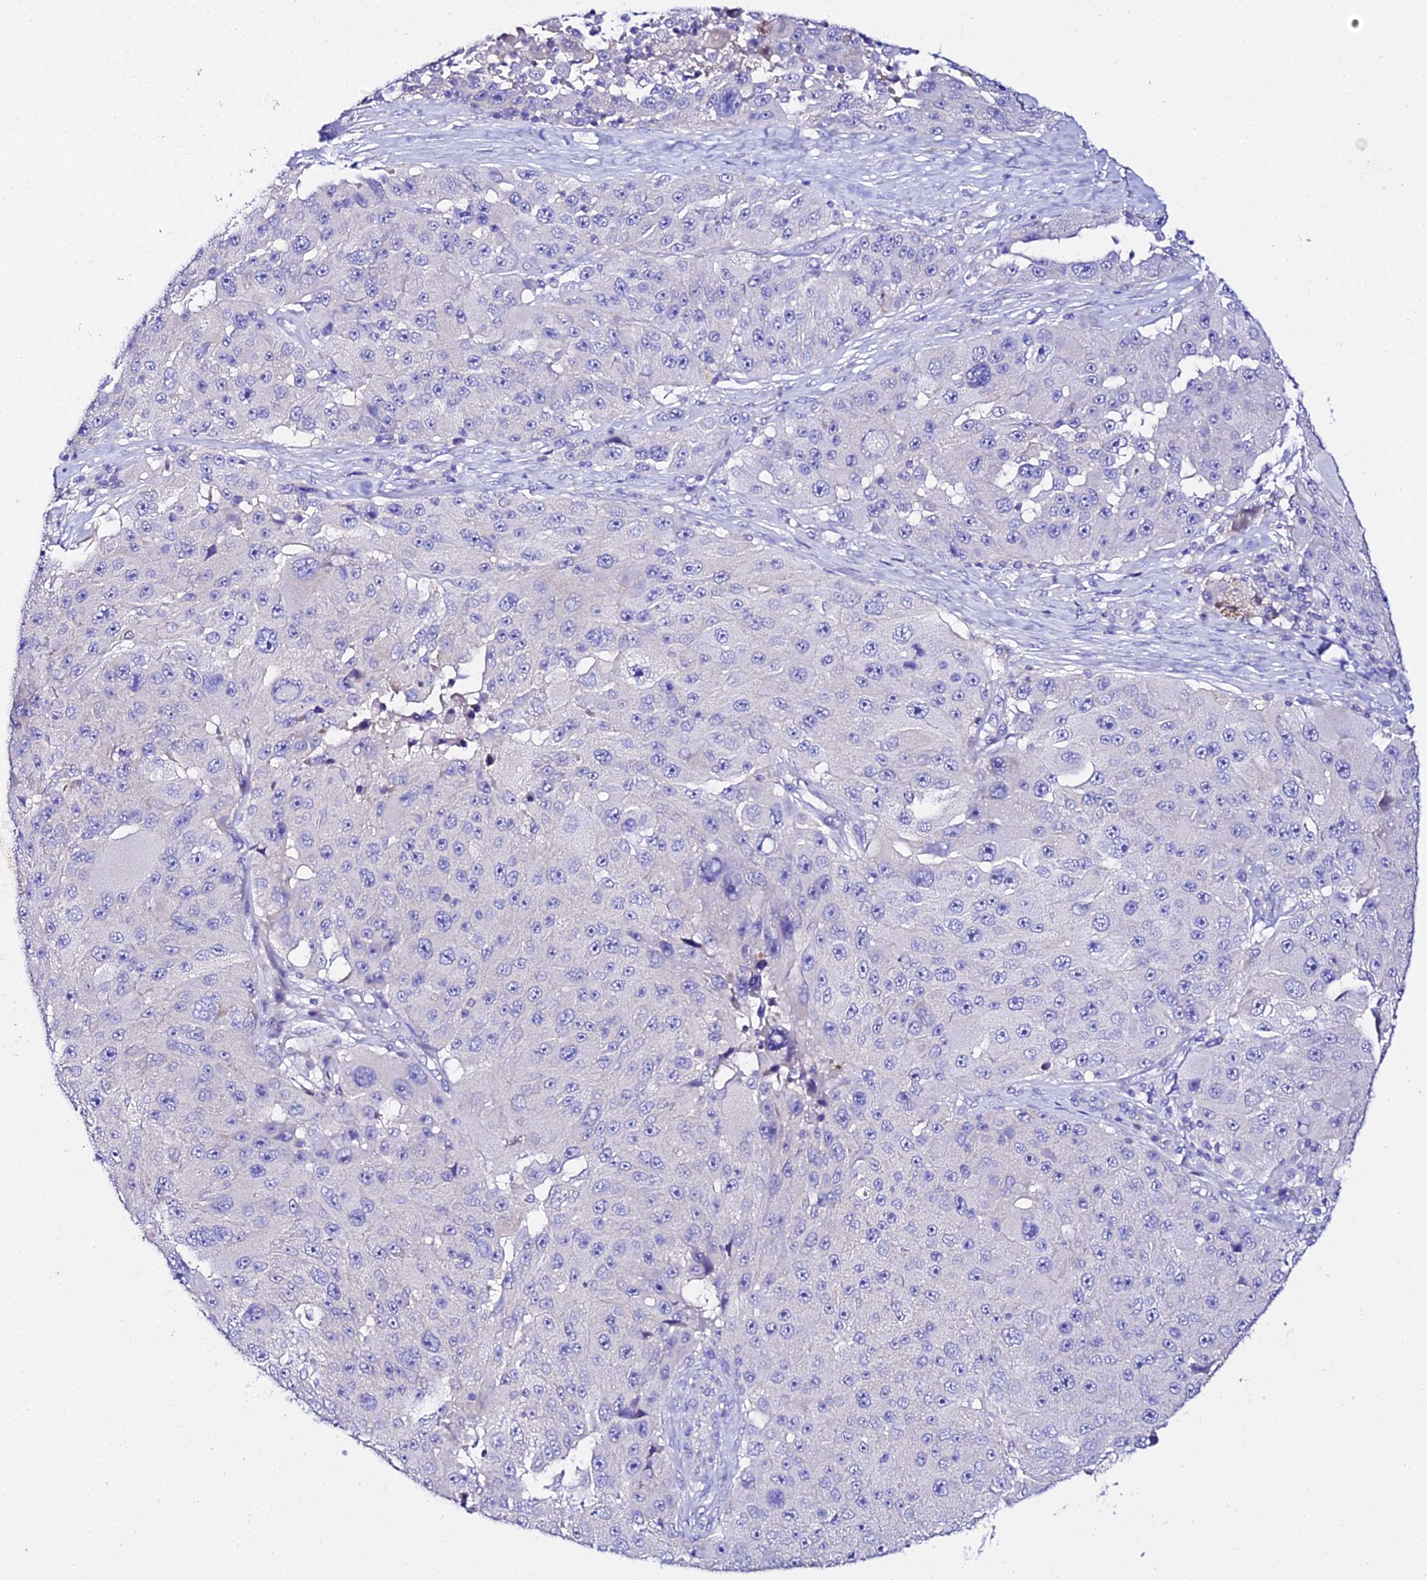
{"staining": {"intensity": "negative", "quantity": "none", "location": "none"}, "tissue": "melanoma", "cell_type": "Tumor cells", "image_type": "cancer", "snomed": [{"axis": "morphology", "description": "Malignant melanoma, Metastatic site"}, {"axis": "topography", "description": "Lymph node"}], "caption": "This is an immunohistochemistry (IHC) photomicrograph of melanoma. There is no staining in tumor cells.", "gene": "TMEM117", "patient": {"sex": "male", "age": 62}}